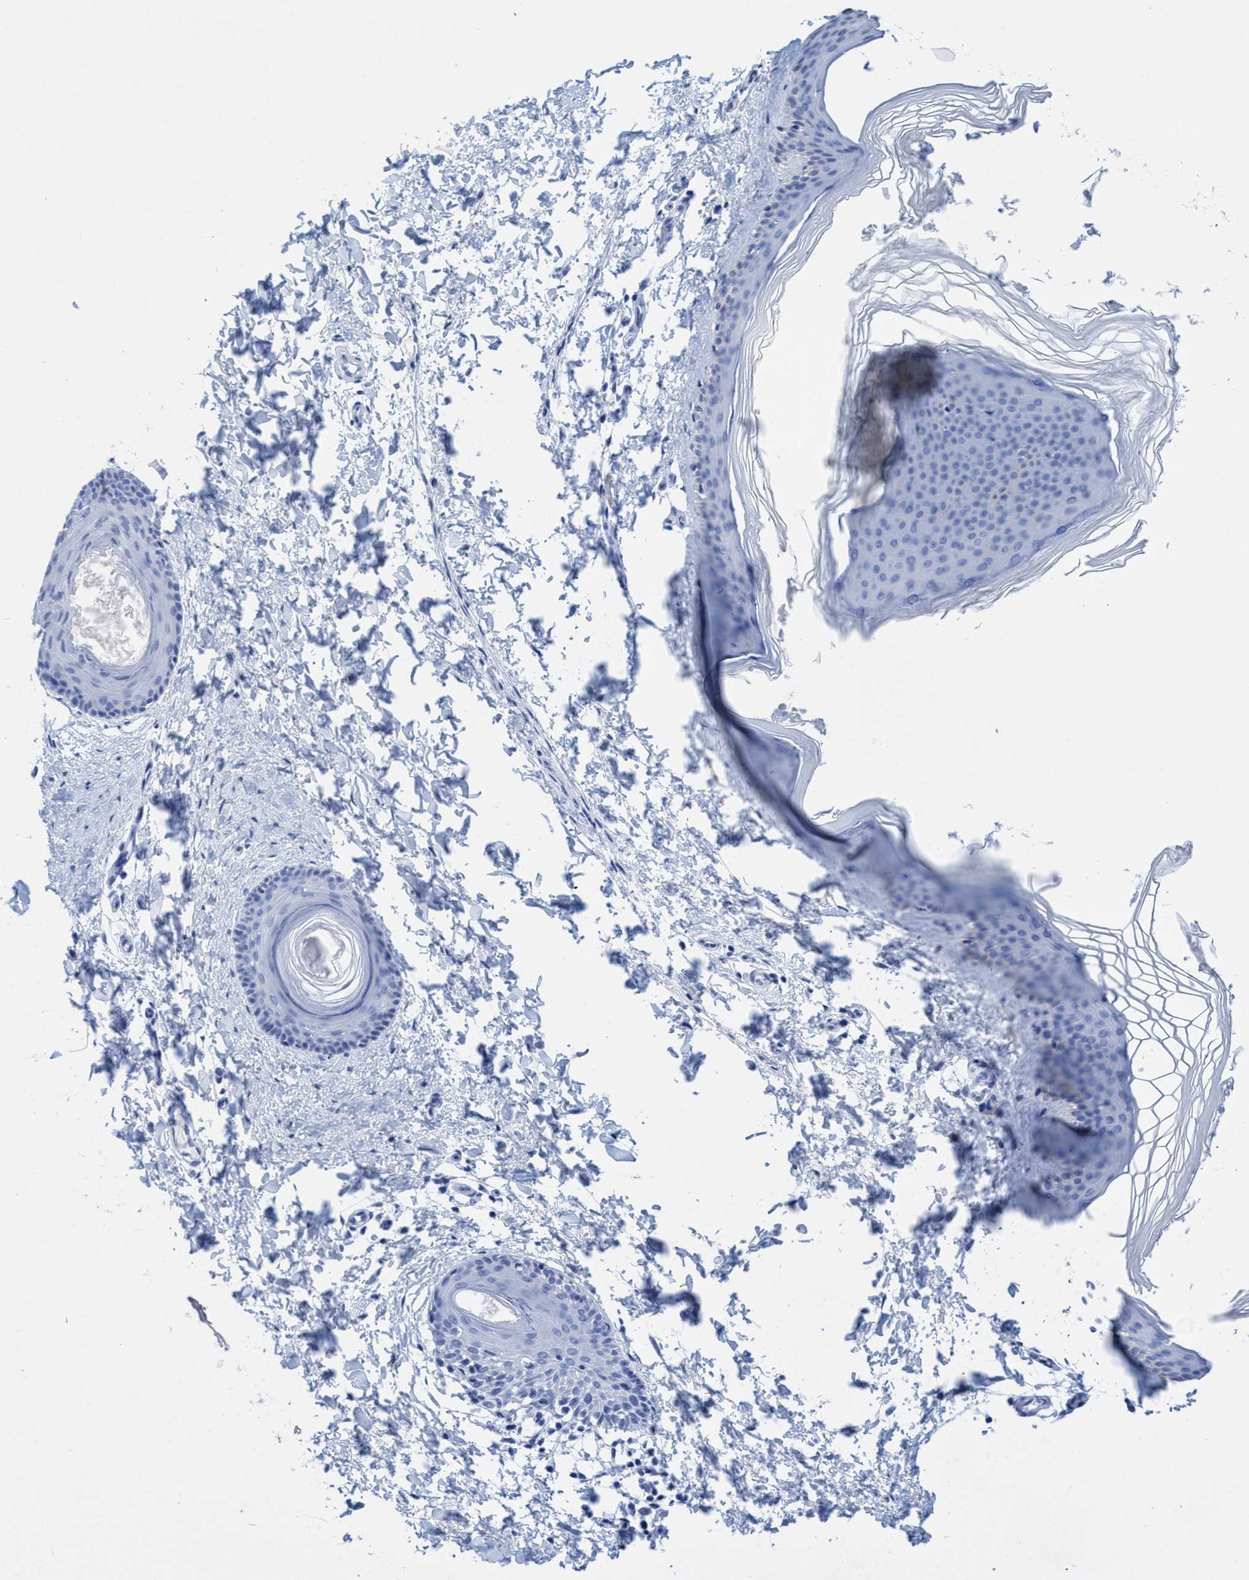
{"staining": {"intensity": "negative", "quantity": "none", "location": "none"}, "tissue": "skin", "cell_type": "Fibroblasts", "image_type": "normal", "snomed": [{"axis": "morphology", "description": "Normal tissue, NOS"}, {"axis": "topography", "description": "Skin"}], "caption": "IHC photomicrograph of normal skin: skin stained with DAB (3,3'-diaminobenzidine) displays no significant protein staining in fibroblasts.", "gene": "PLPPR1", "patient": {"sex": "female", "age": 27}}